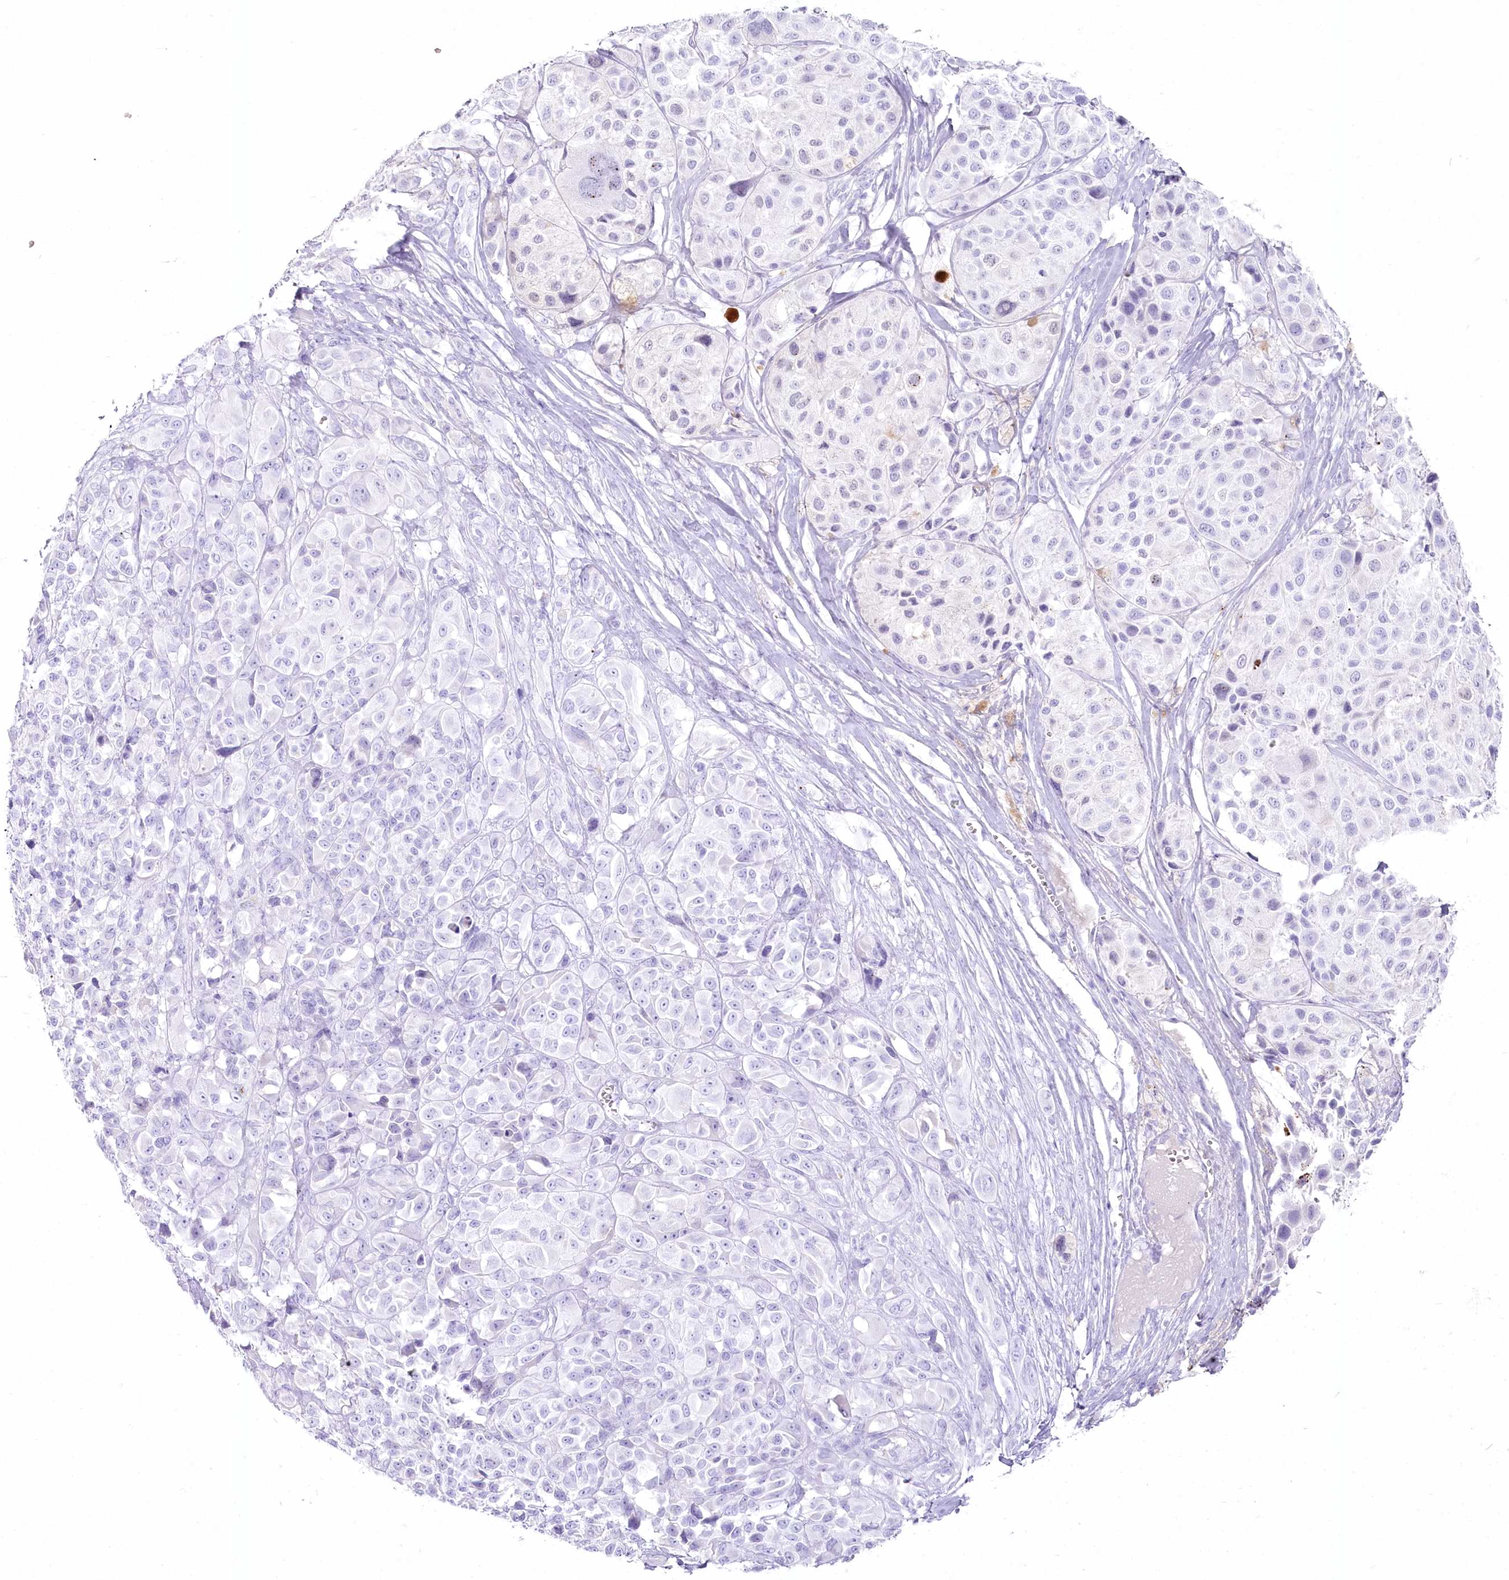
{"staining": {"intensity": "negative", "quantity": "none", "location": "none"}, "tissue": "melanoma", "cell_type": "Tumor cells", "image_type": "cancer", "snomed": [{"axis": "morphology", "description": "Malignant melanoma, NOS"}, {"axis": "topography", "description": "Skin of trunk"}], "caption": "This micrograph is of malignant melanoma stained with IHC to label a protein in brown with the nuclei are counter-stained blue. There is no staining in tumor cells. (Stains: DAB (3,3'-diaminobenzidine) immunohistochemistry (IHC) with hematoxylin counter stain, Microscopy: brightfield microscopy at high magnification).", "gene": "IFIT5", "patient": {"sex": "male", "age": 71}}